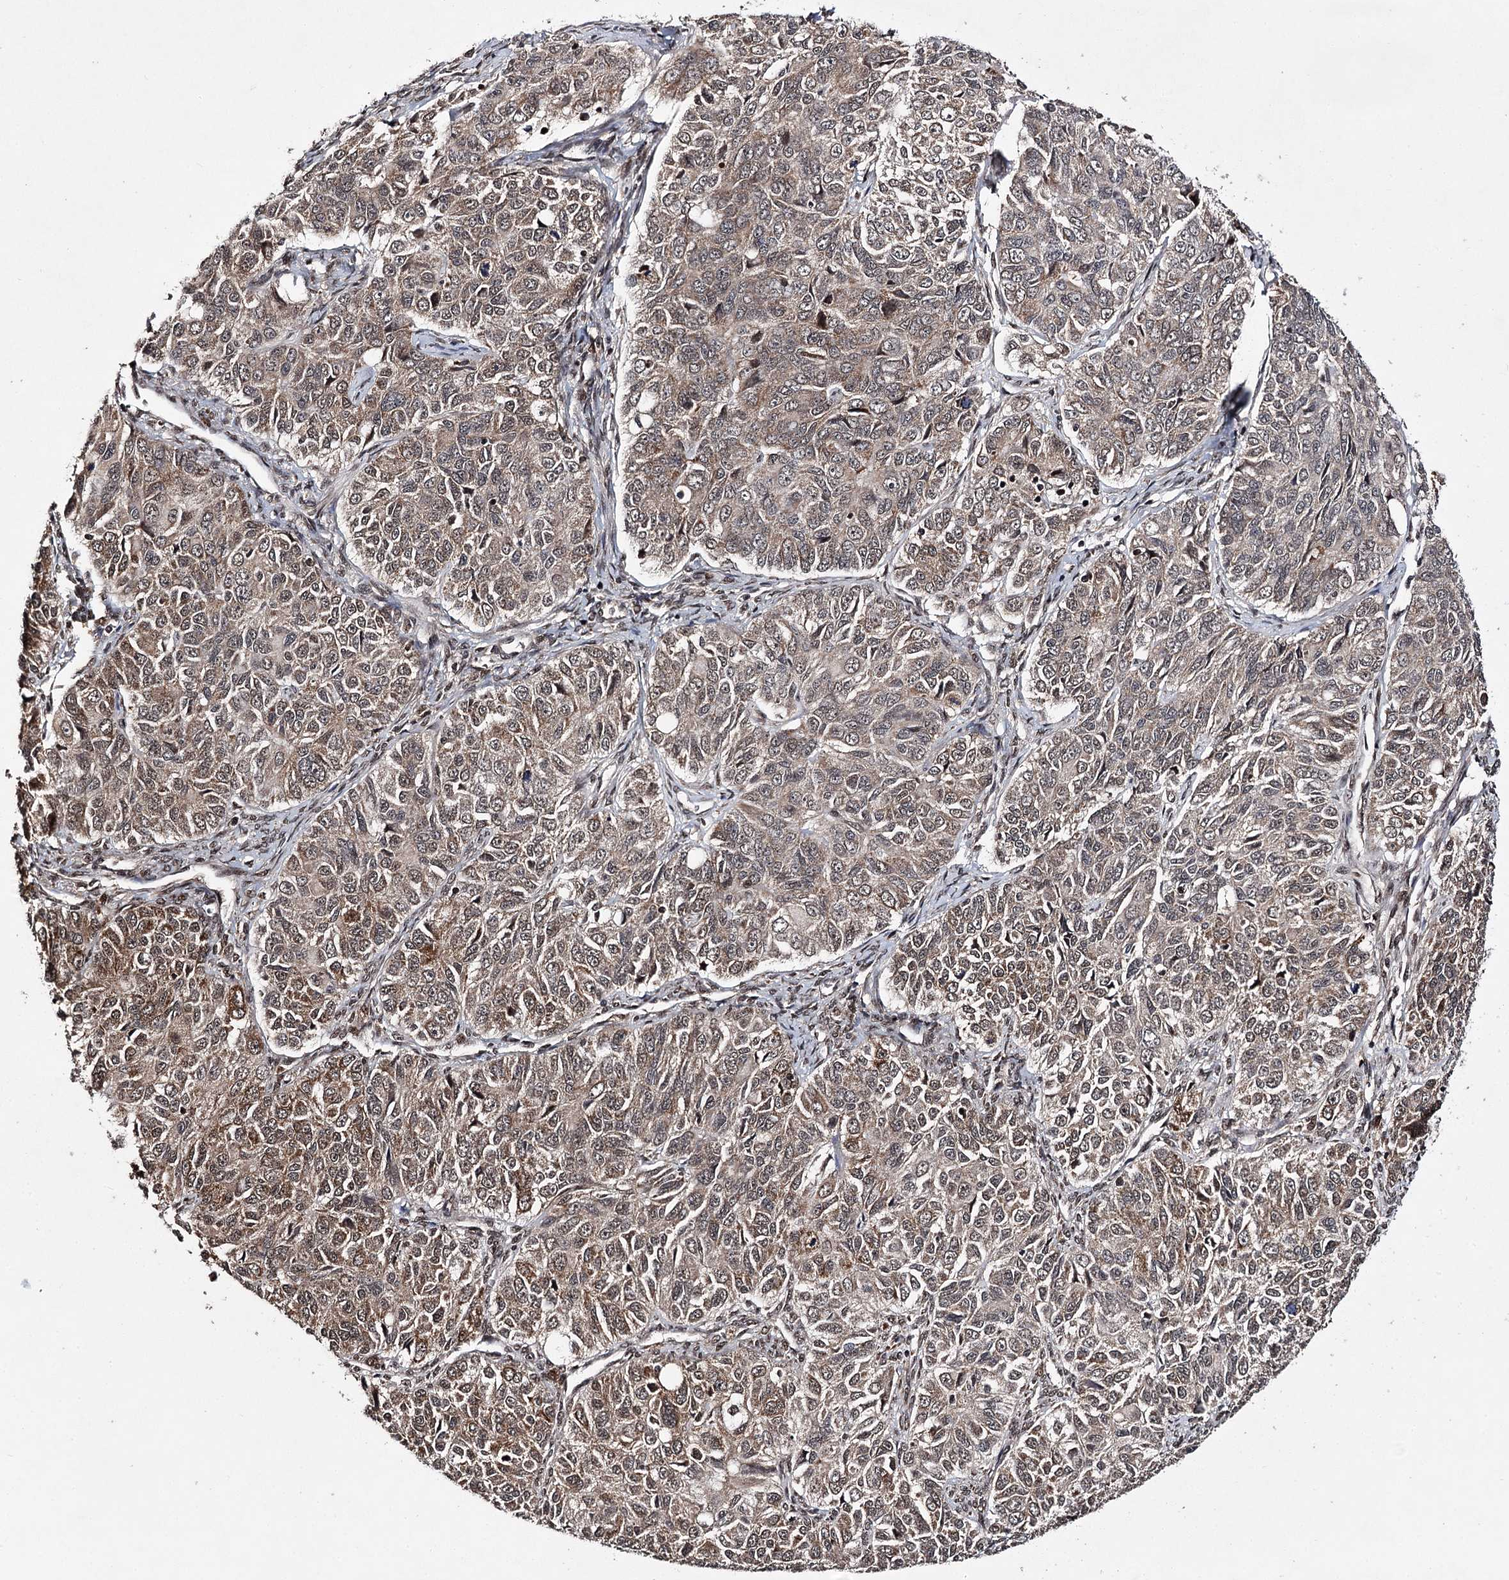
{"staining": {"intensity": "moderate", "quantity": "25%-75%", "location": "cytoplasmic/membranous"}, "tissue": "ovarian cancer", "cell_type": "Tumor cells", "image_type": "cancer", "snomed": [{"axis": "morphology", "description": "Carcinoma, endometroid"}, {"axis": "topography", "description": "Ovary"}], "caption": "Immunohistochemistry (IHC) micrograph of neoplastic tissue: endometroid carcinoma (ovarian) stained using immunohistochemistry reveals medium levels of moderate protein expression localized specifically in the cytoplasmic/membranous of tumor cells, appearing as a cytoplasmic/membranous brown color.", "gene": "FAM53B", "patient": {"sex": "female", "age": 51}}